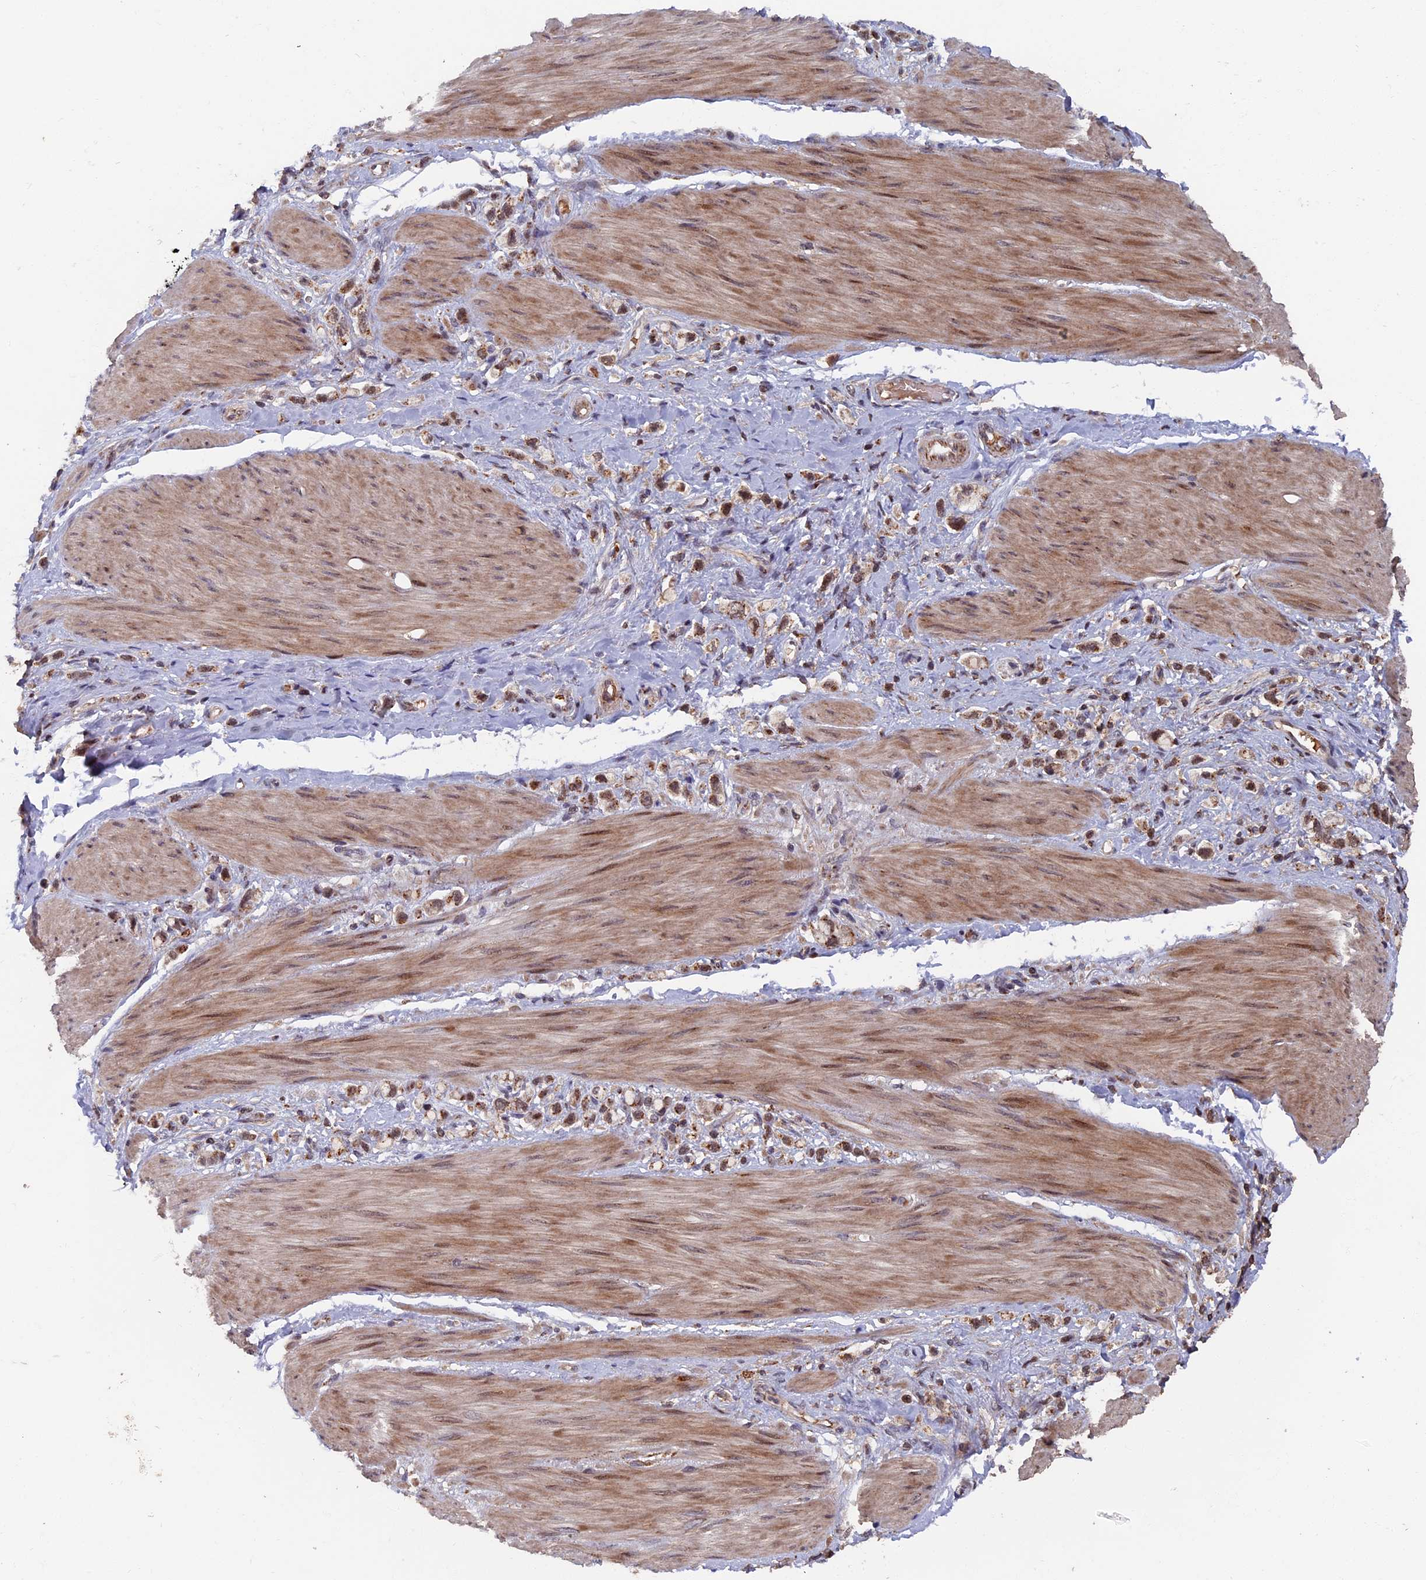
{"staining": {"intensity": "weak", "quantity": ">75%", "location": "cytoplasmic/membranous"}, "tissue": "stomach cancer", "cell_type": "Tumor cells", "image_type": "cancer", "snomed": [{"axis": "morphology", "description": "Adenocarcinoma, NOS"}, {"axis": "topography", "description": "Stomach"}], "caption": "High-power microscopy captured an immunohistochemistry photomicrograph of stomach cancer, revealing weak cytoplasmic/membranous expression in approximately >75% of tumor cells.", "gene": "RASGRF1", "patient": {"sex": "female", "age": 65}}